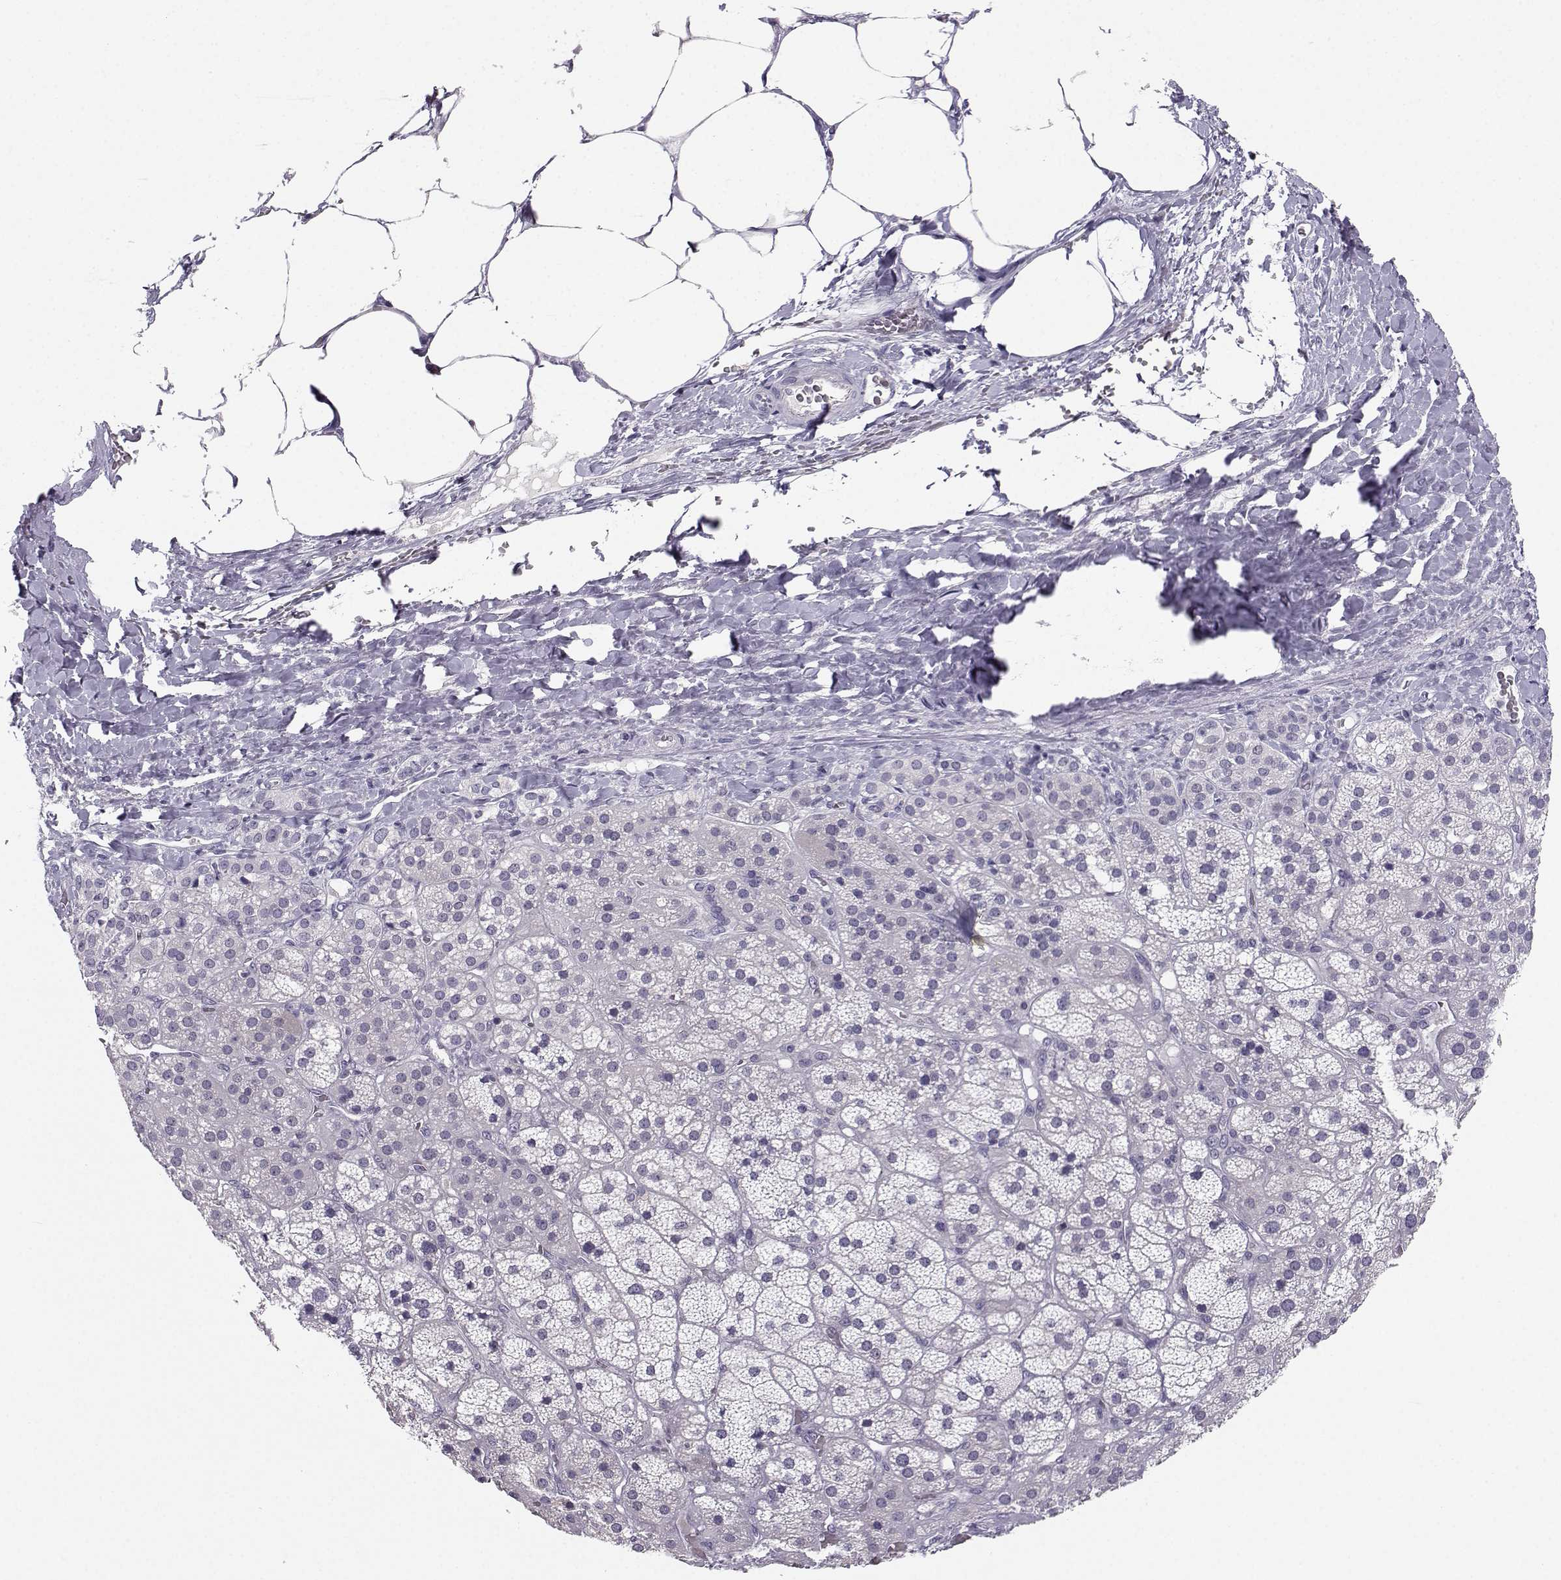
{"staining": {"intensity": "weak", "quantity": "<25%", "location": "cytoplasmic/membranous"}, "tissue": "adrenal gland", "cell_type": "Glandular cells", "image_type": "normal", "snomed": [{"axis": "morphology", "description": "Normal tissue, NOS"}, {"axis": "topography", "description": "Adrenal gland"}], "caption": "Human adrenal gland stained for a protein using immunohistochemistry reveals no positivity in glandular cells.", "gene": "MROH7", "patient": {"sex": "male", "age": 57}}